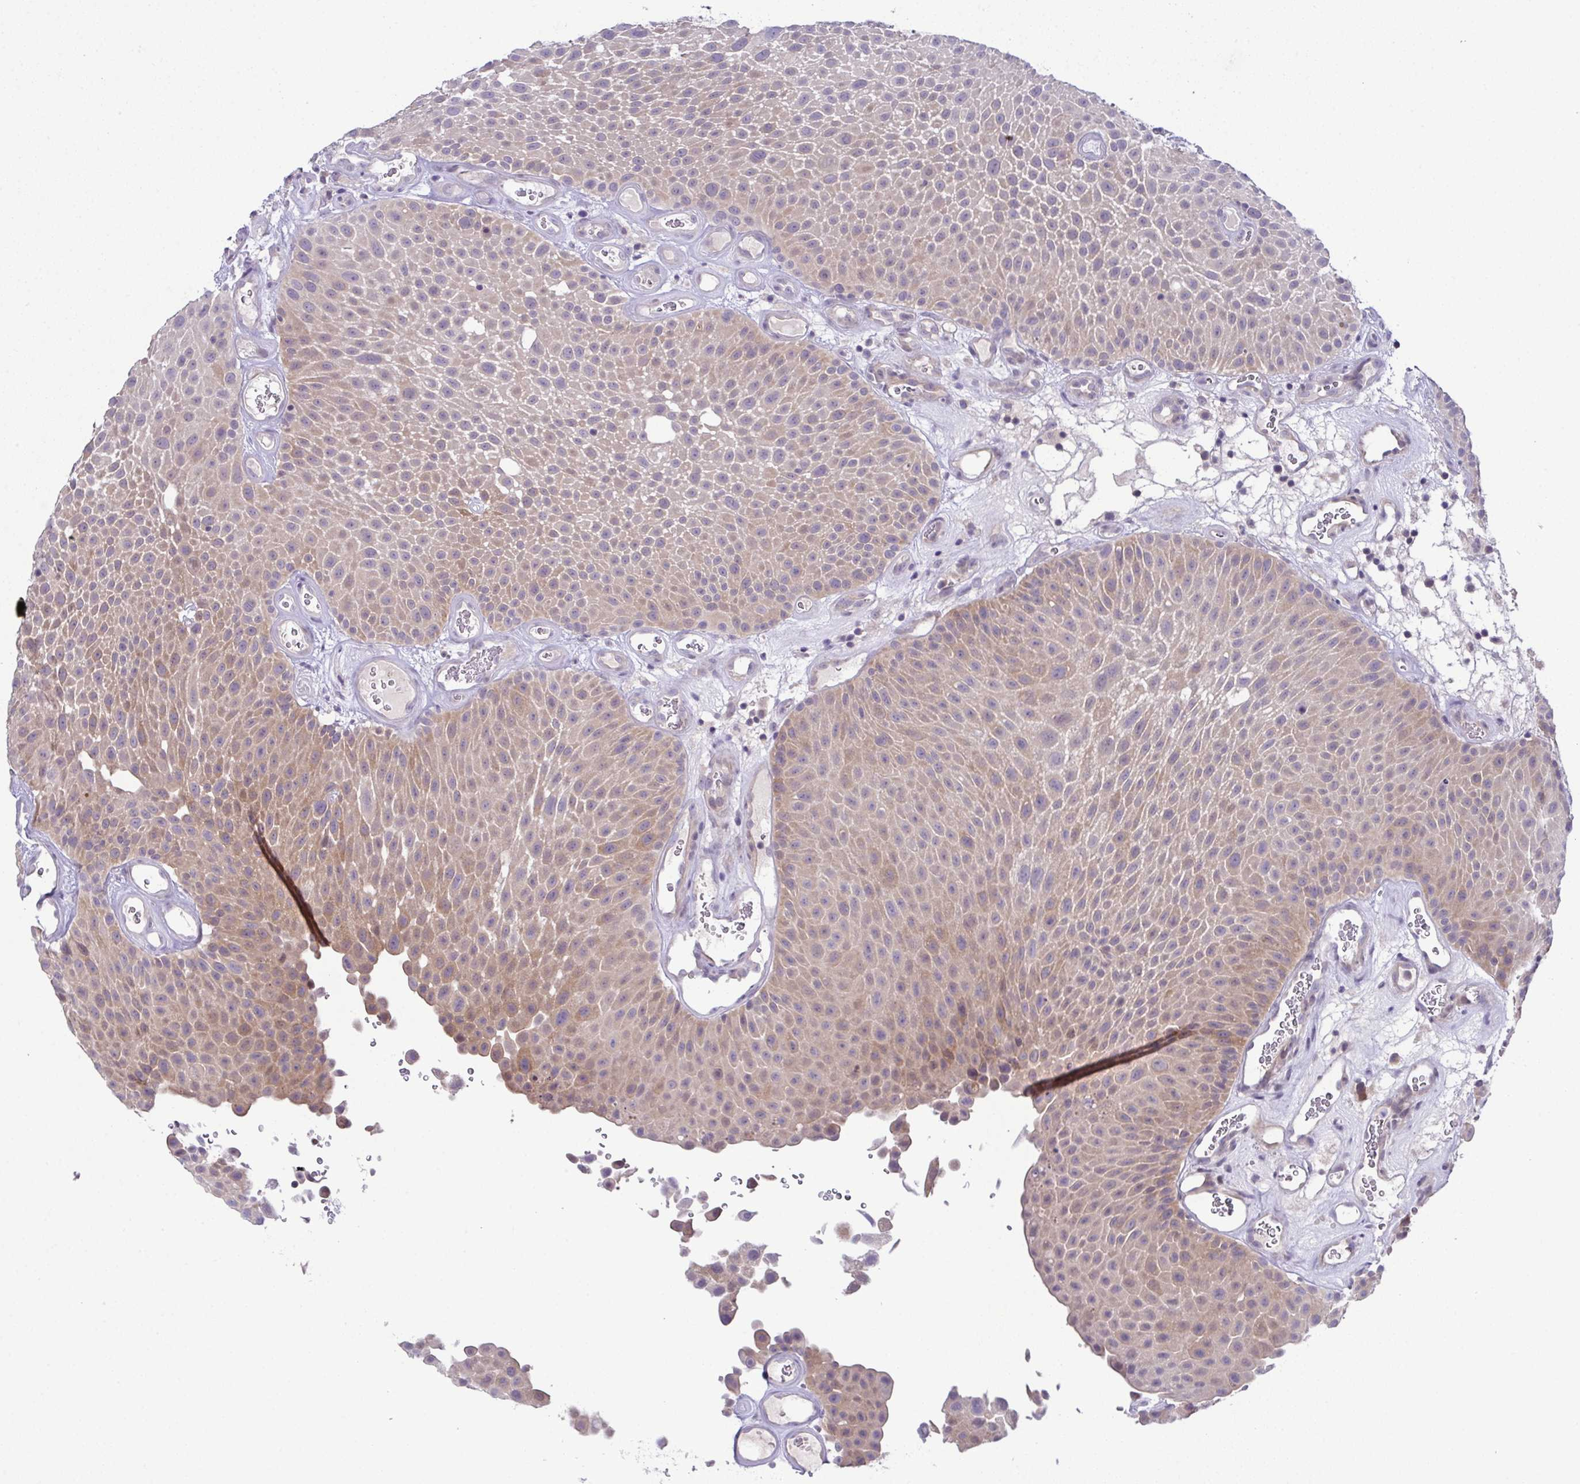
{"staining": {"intensity": "weak", "quantity": ">75%", "location": "cytoplasmic/membranous"}, "tissue": "urothelial cancer", "cell_type": "Tumor cells", "image_type": "cancer", "snomed": [{"axis": "morphology", "description": "Urothelial carcinoma, Low grade"}, {"axis": "topography", "description": "Urinary bladder"}], "caption": "A brown stain shows weak cytoplasmic/membranous expression of a protein in human urothelial cancer tumor cells.", "gene": "CFAP97D1", "patient": {"sex": "male", "age": 72}}